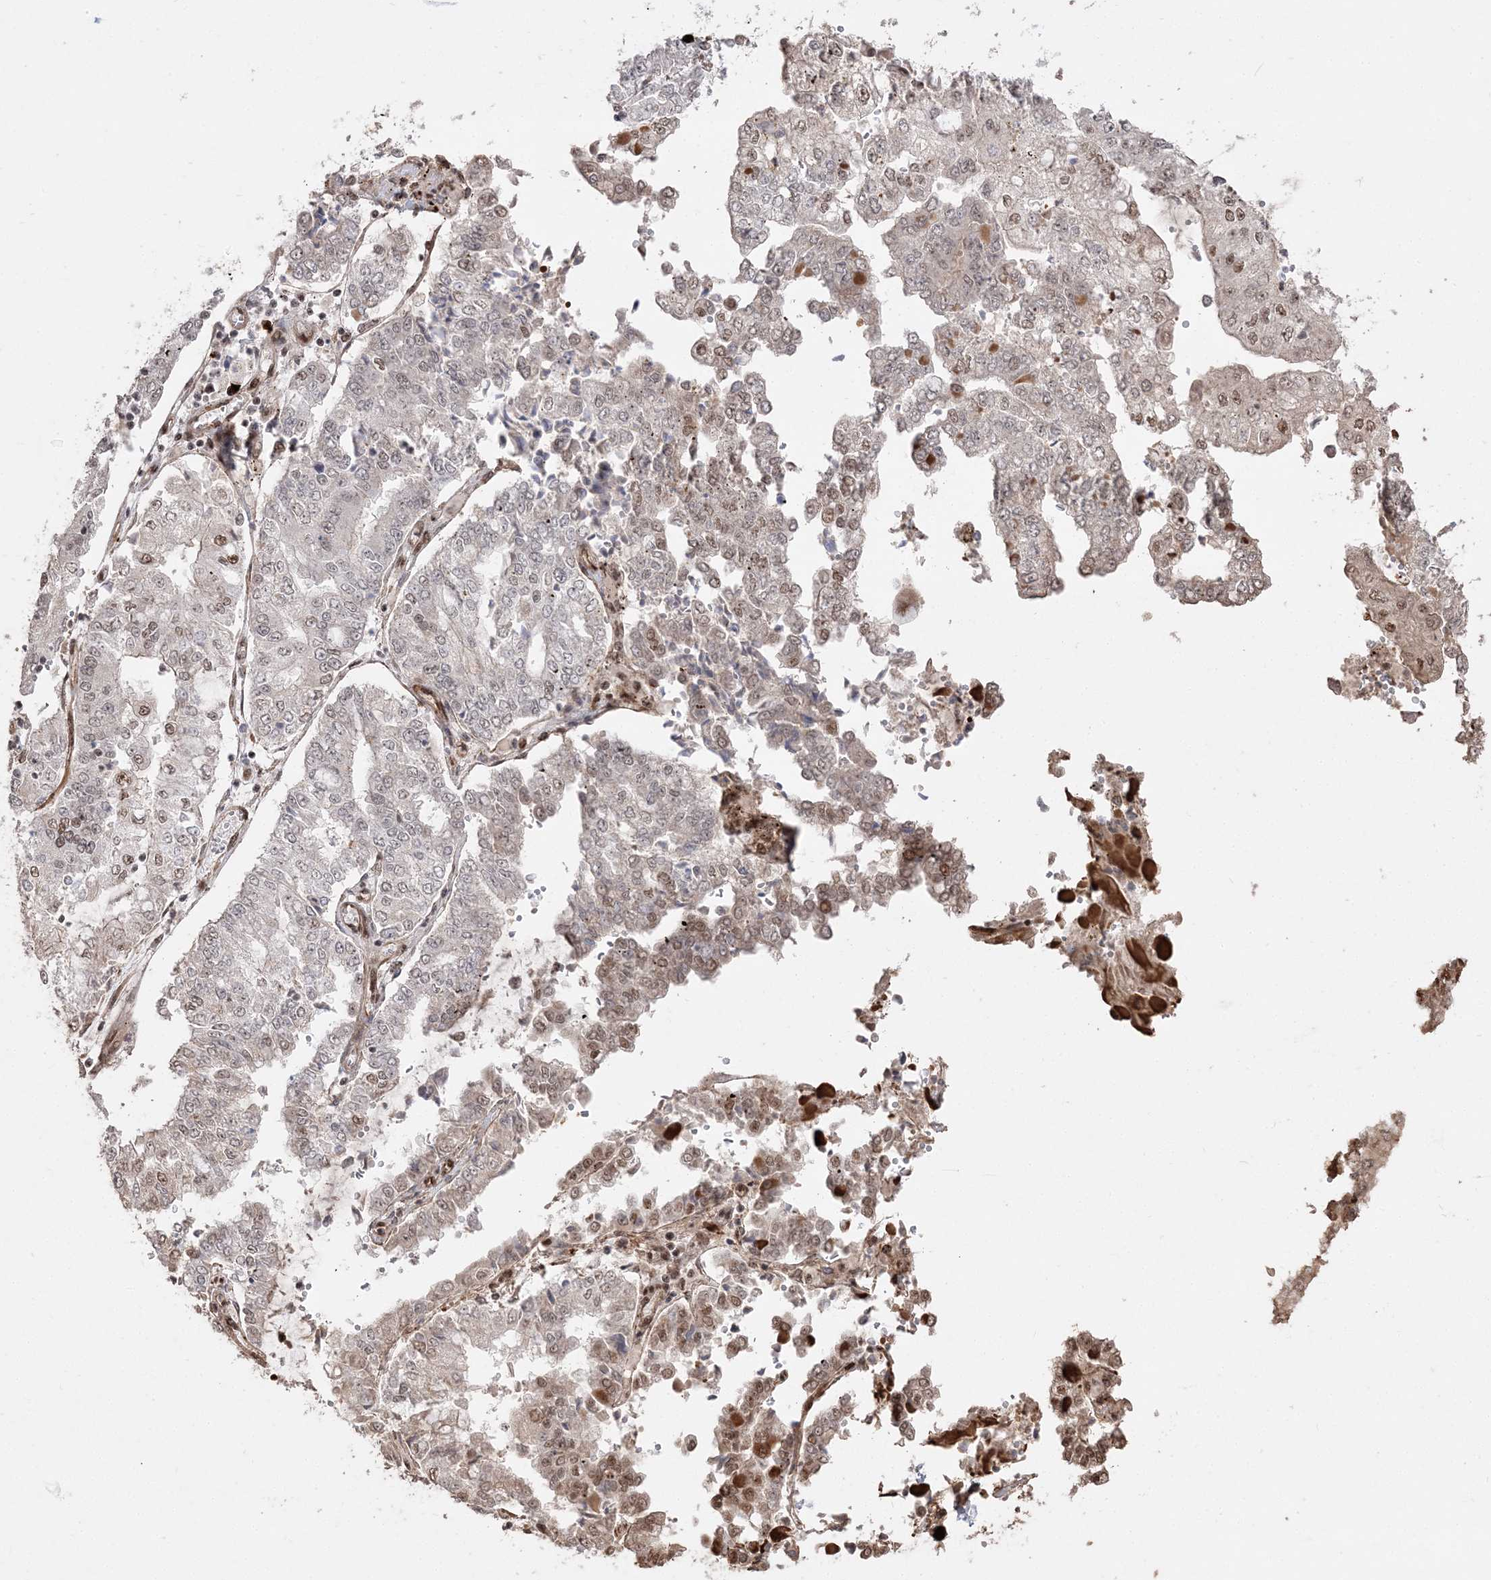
{"staining": {"intensity": "moderate", "quantity": "<25%", "location": "nuclear"}, "tissue": "stomach cancer", "cell_type": "Tumor cells", "image_type": "cancer", "snomed": [{"axis": "morphology", "description": "Adenocarcinoma, NOS"}, {"axis": "topography", "description": "Stomach"}], "caption": "A low amount of moderate nuclear expression is identified in approximately <25% of tumor cells in stomach cancer tissue.", "gene": "RBM17", "patient": {"sex": "male", "age": 76}}